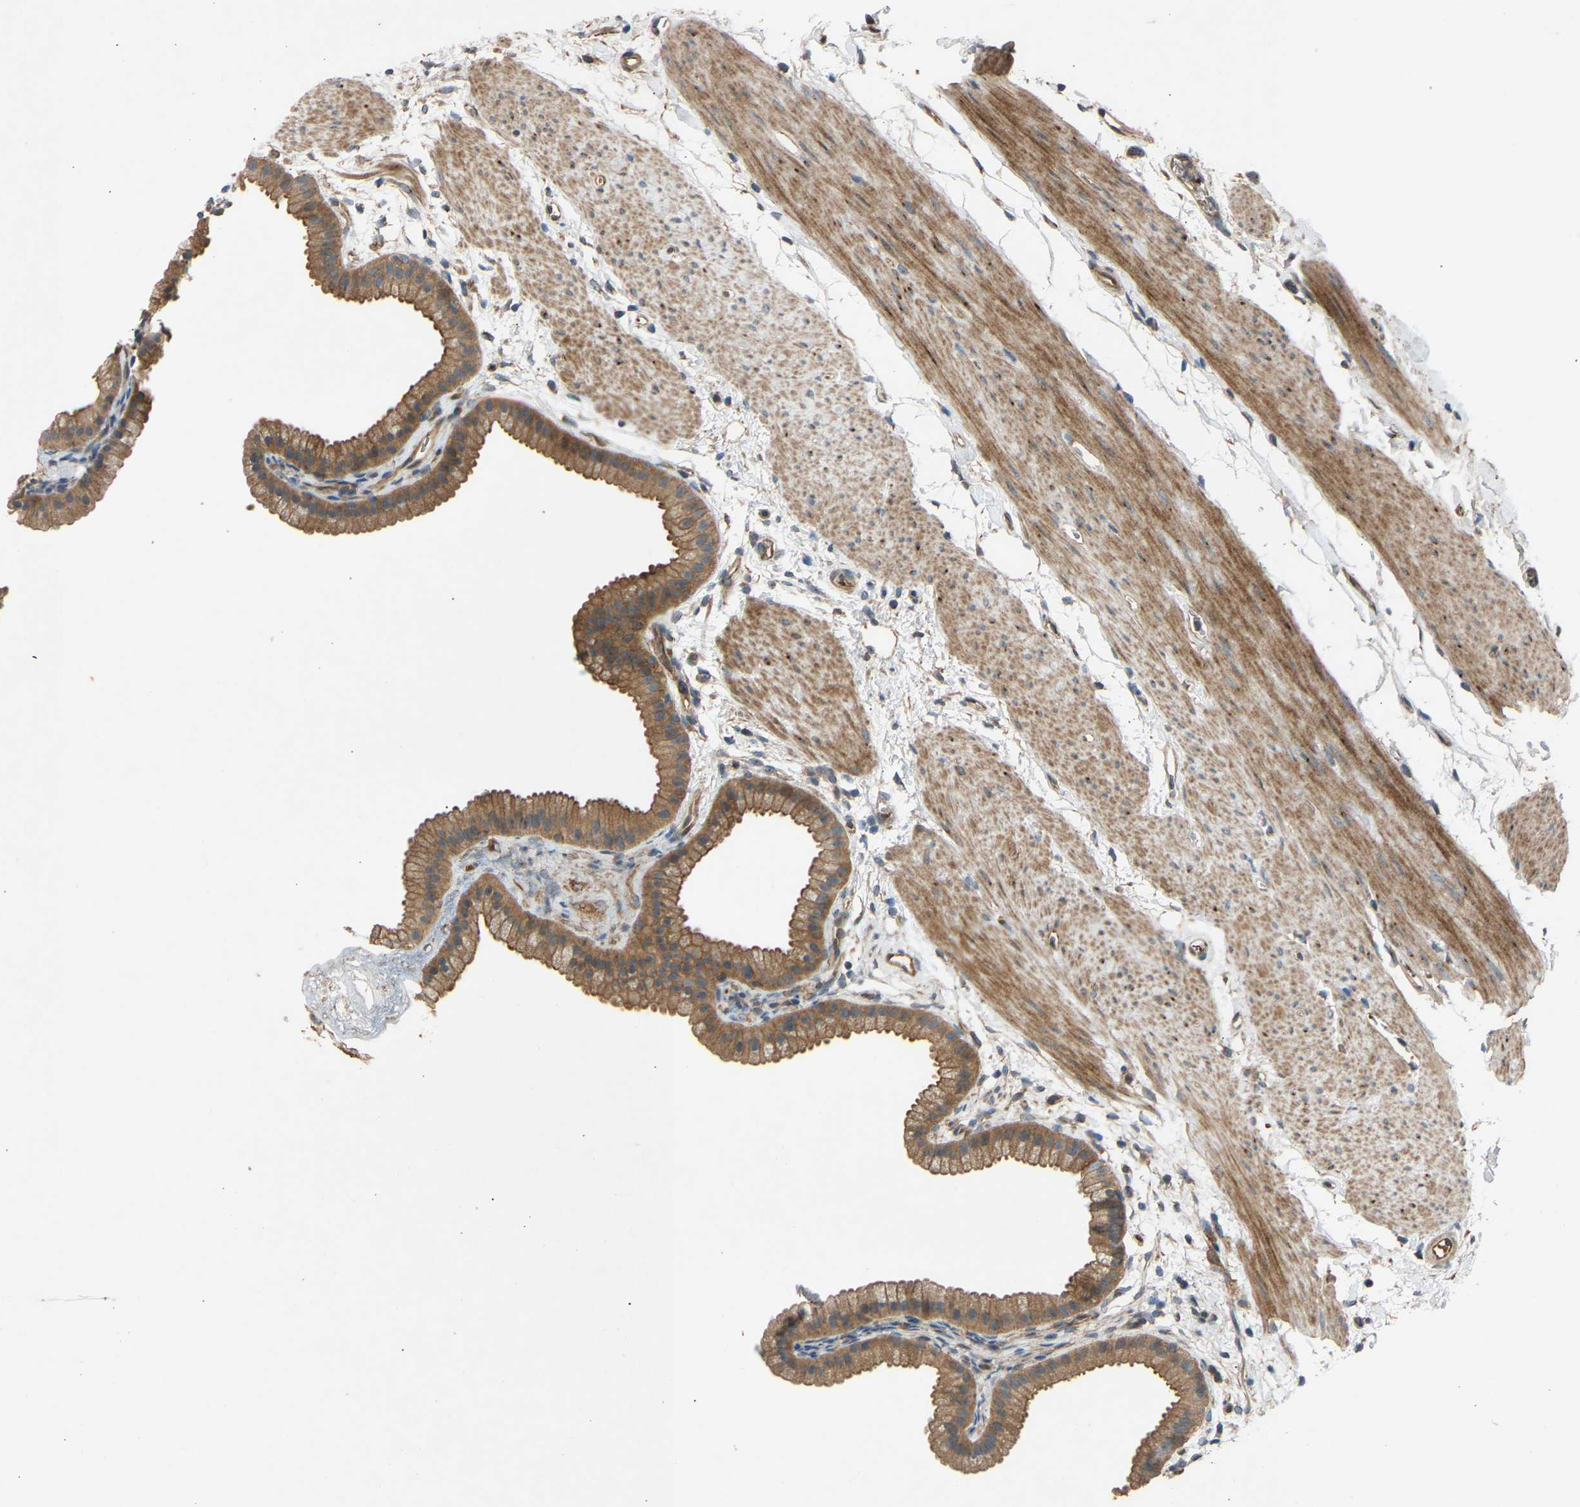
{"staining": {"intensity": "moderate", "quantity": ">75%", "location": "cytoplasmic/membranous"}, "tissue": "gallbladder", "cell_type": "Glandular cells", "image_type": "normal", "snomed": [{"axis": "morphology", "description": "Normal tissue, NOS"}, {"axis": "topography", "description": "Gallbladder"}], "caption": "A micrograph of human gallbladder stained for a protein reveals moderate cytoplasmic/membranous brown staining in glandular cells.", "gene": "GAS2L1", "patient": {"sex": "female", "age": 64}}